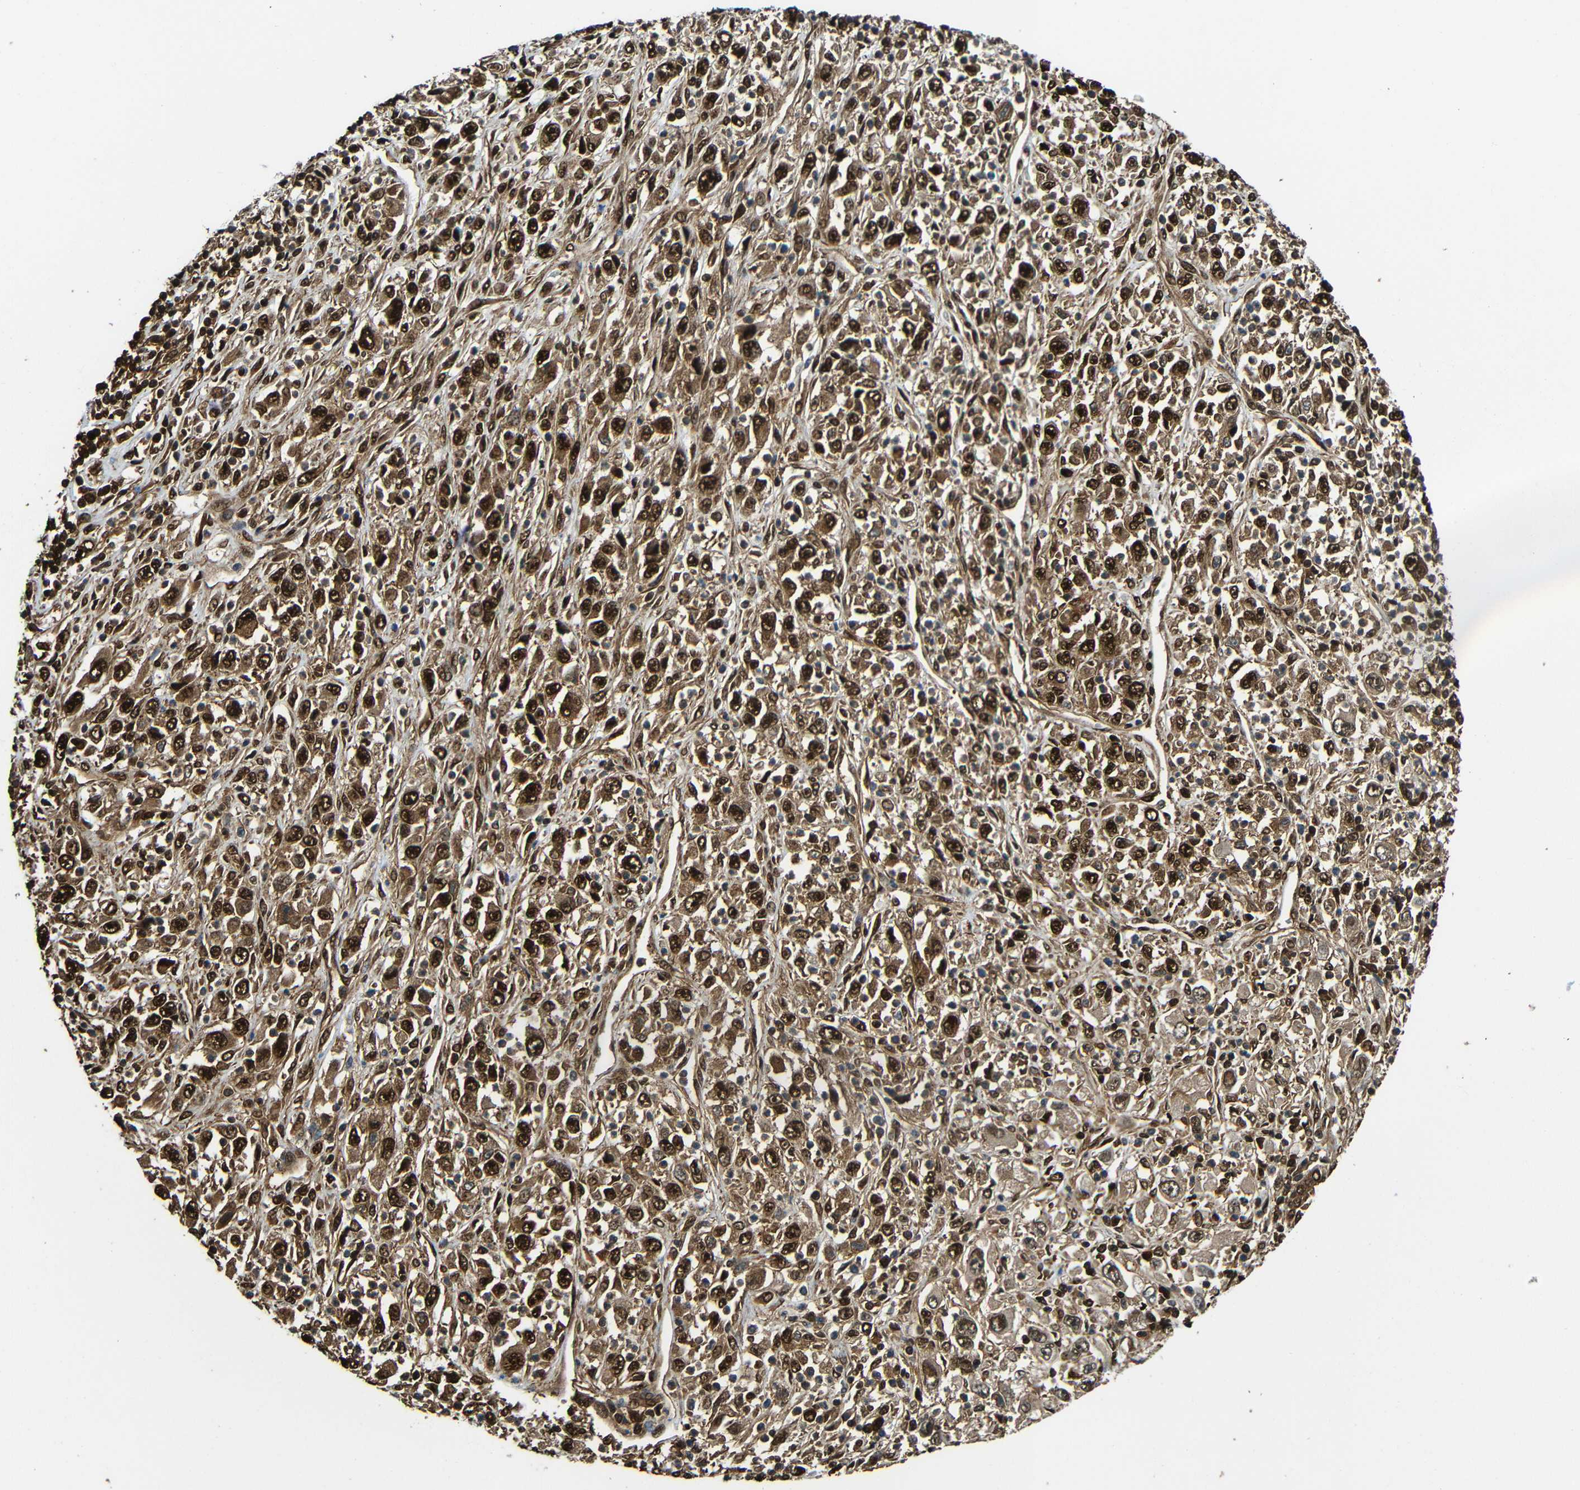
{"staining": {"intensity": "strong", "quantity": ">75%", "location": "cytoplasmic/membranous,nuclear"}, "tissue": "melanoma", "cell_type": "Tumor cells", "image_type": "cancer", "snomed": [{"axis": "morphology", "description": "Malignant melanoma, Metastatic site"}, {"axis": "topography", "description": "Skin"}], "caption": "DAB (3,3'-diaminobenzidine) immunohistochemical staining of melanoma demonstrates strong cytoplasmic/membranous and nuclear protein expression in approximately >75% of tumor cells.", "gene": "VCP", "patient": {"sex": "female", "age": 56}}